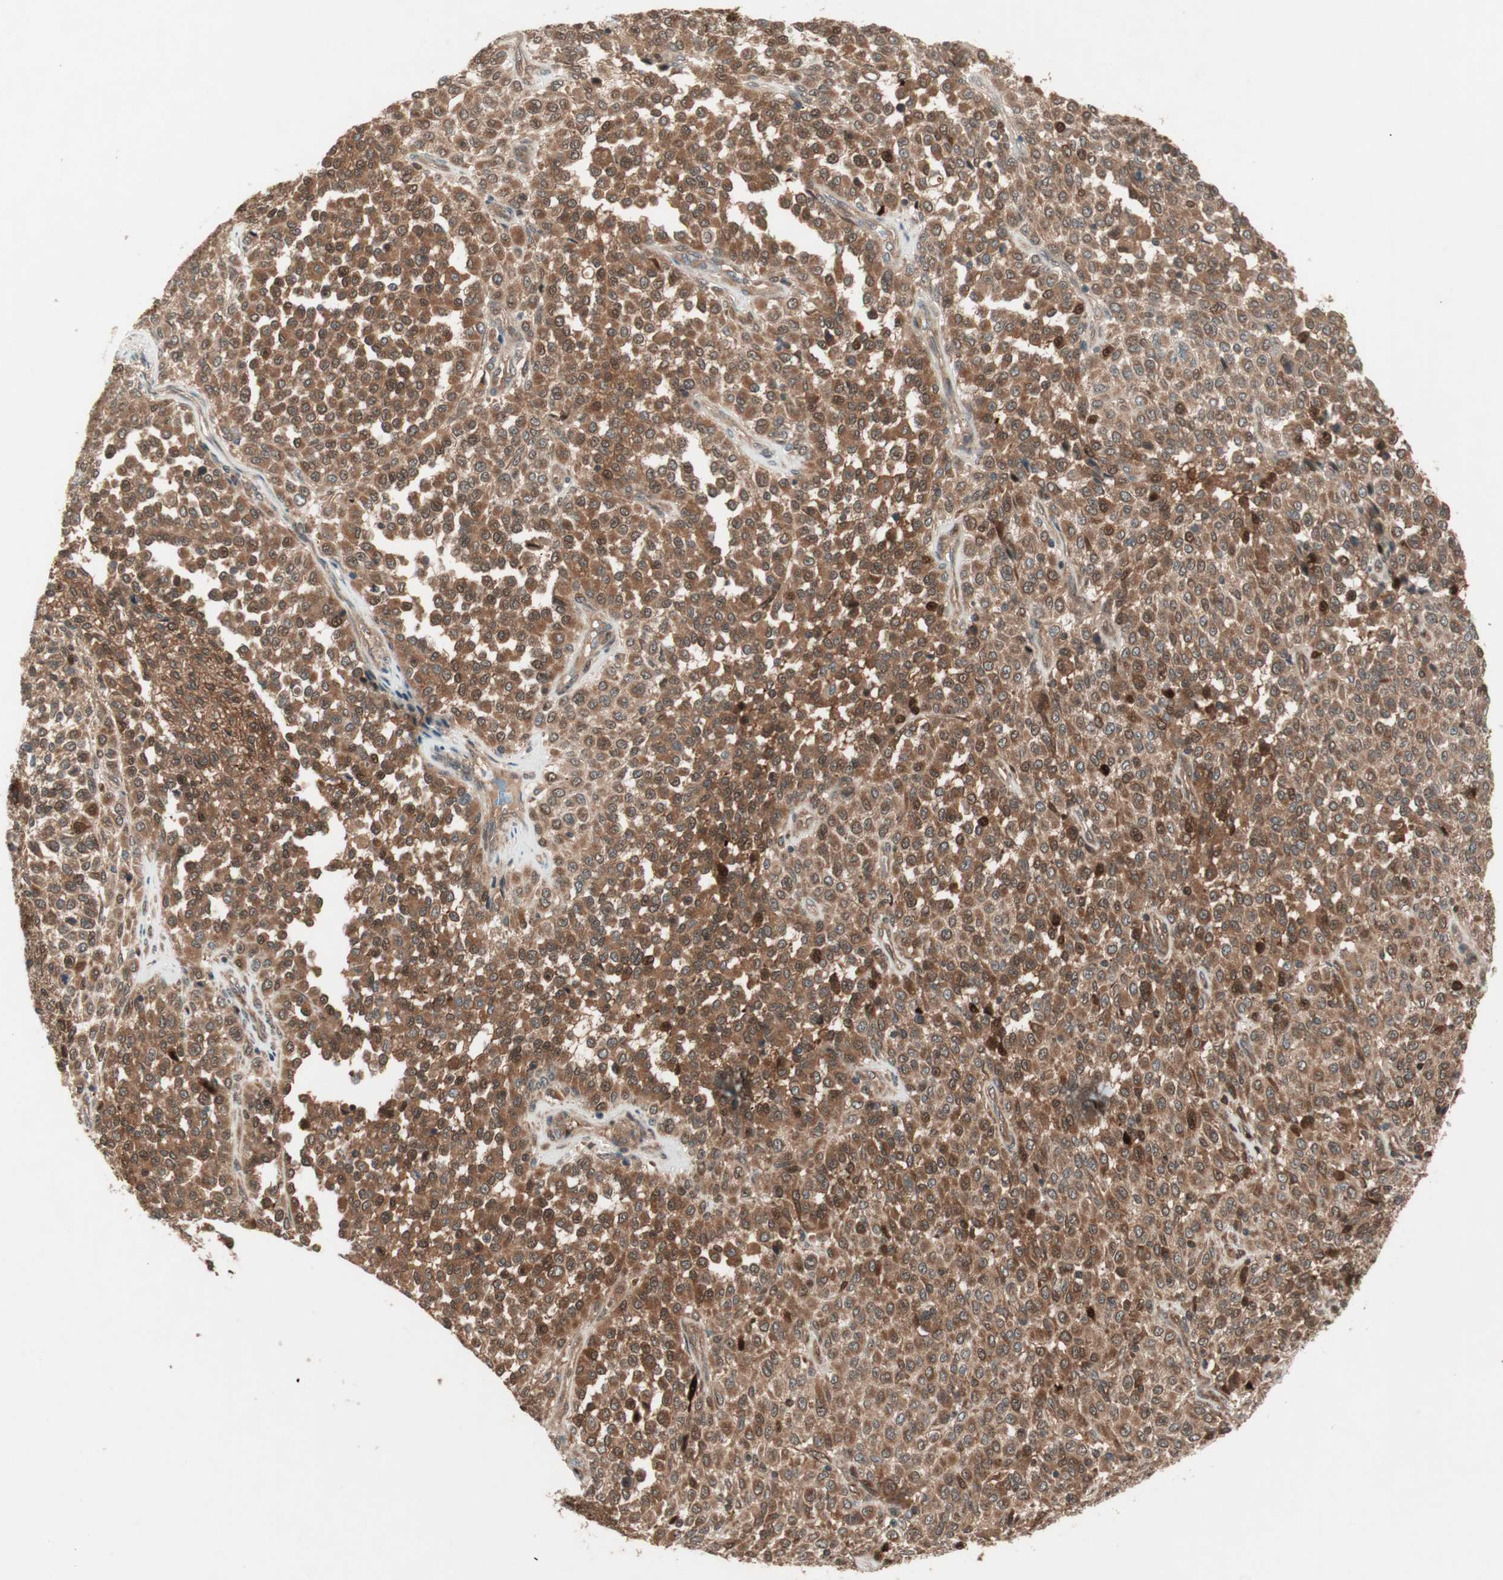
{"staining": {"intensity": "moderate", "quantity": ">75%", "location": "cytoplasmic/membranous"}, "tissue": "melanoma", "cell_type": "Tumor cells", "image_type": "cancer", "snomed": [{"axis": "morphology", "description": "Malignant melanoma, Metastatic site"}, {"axis": "topography", "description": "Pancreas"}], "caption": "Immunohistochemistry (DAB) staining of human melanoma exhibits moderate cytoplasmic/membranous protein staining in approximately >75% of tumor cells.", "gene": "PRKG2", "patient": {"sex": "female", "age": 30}}